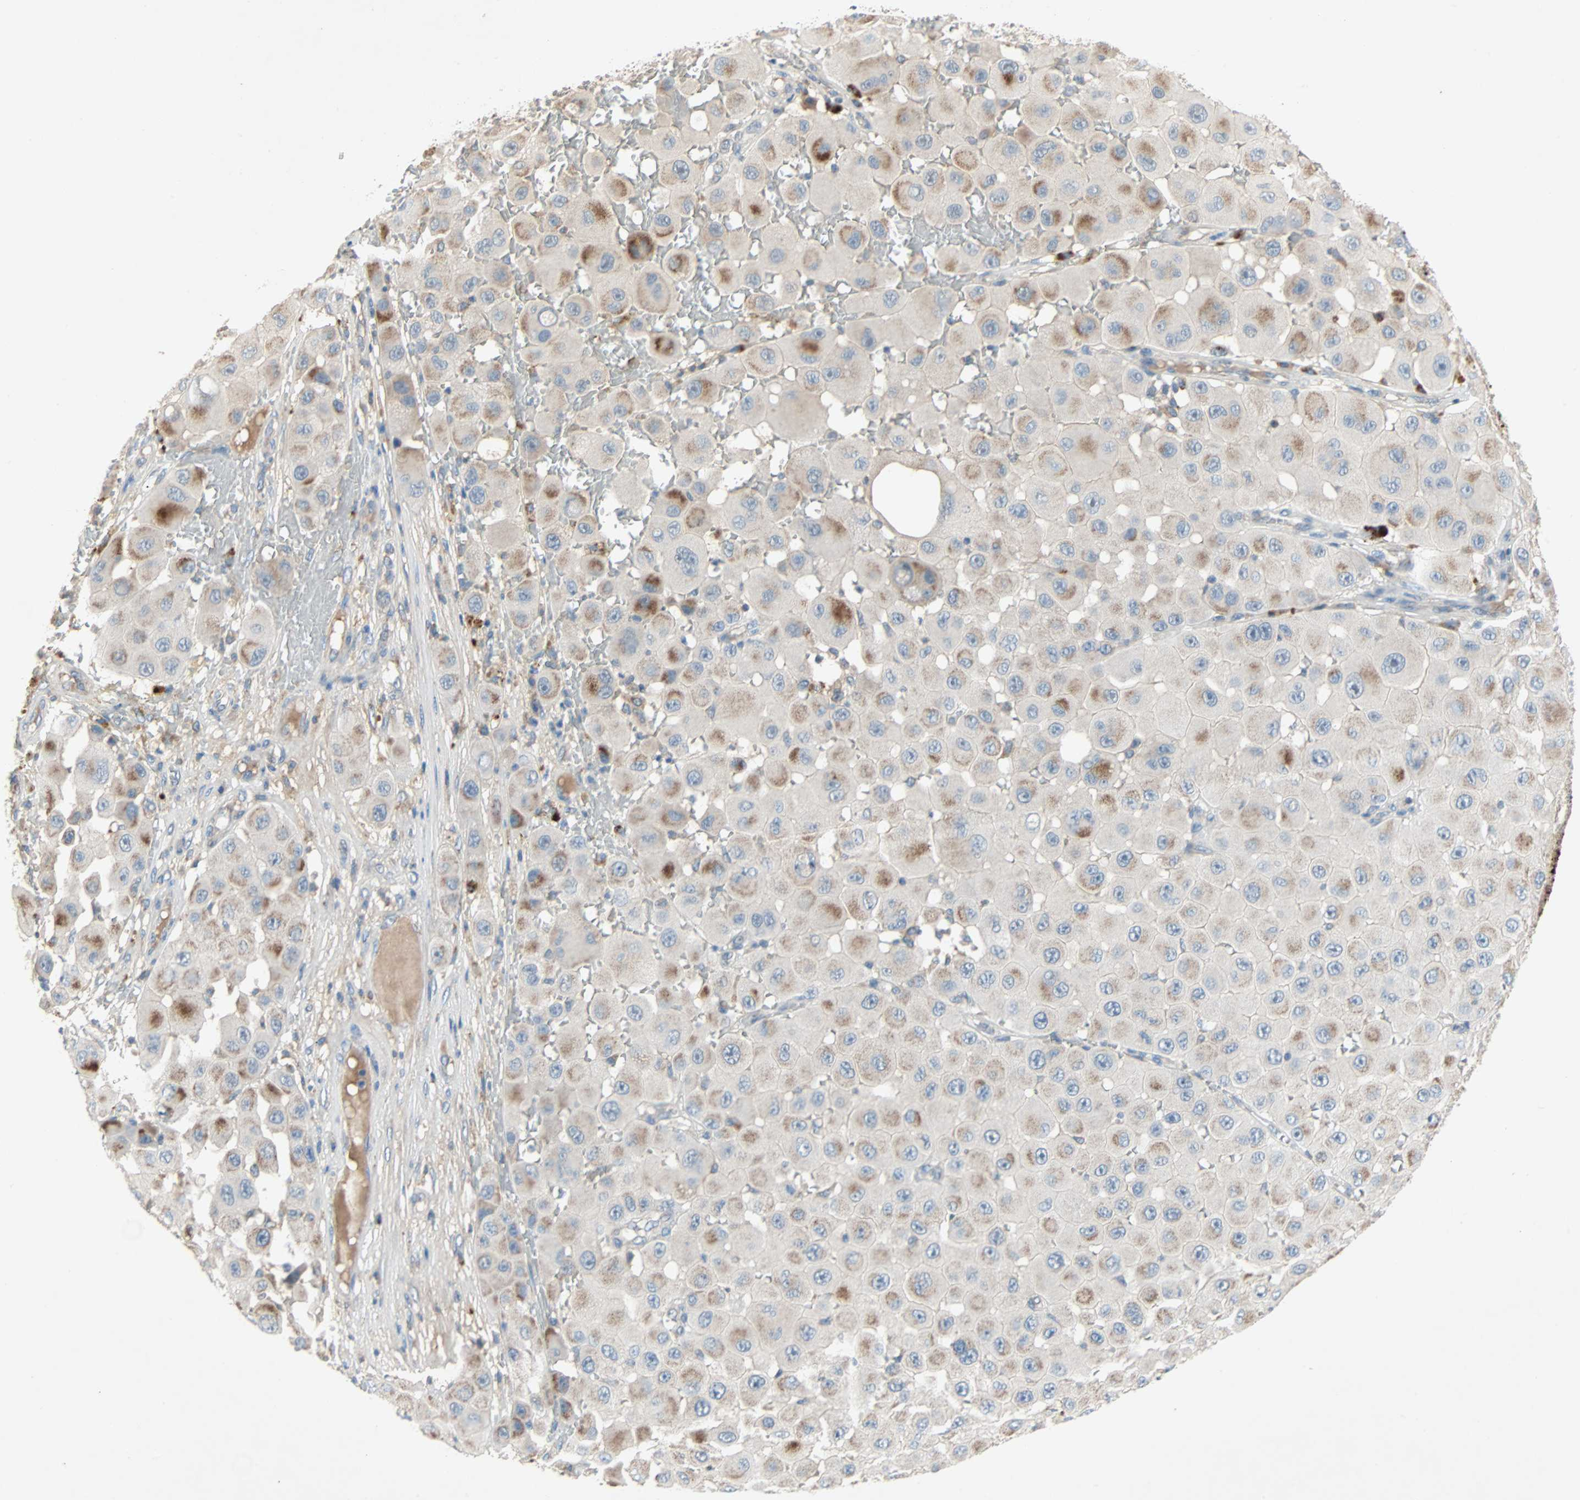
{"staining": {"intensity": "moderate", "quantity": "25%-75%", "location": "cytoplasmic/membranous"}, "tissue": "melanoma", "cell_type": "Tumor cells", "image_type": "cancer", "snomed": [{"axis": "morphology", "description": "Malignant melanoma, NOS"}, {"axis": "topography", "description": "Skin"}], "caption": "The immunohistochemical stain labels moderate cytoplasmic/membranous expression in tumor cells of malignant melanoma tissue.", "gene": "XYLT1", "patient": {"sex": "female", "age": 81}}